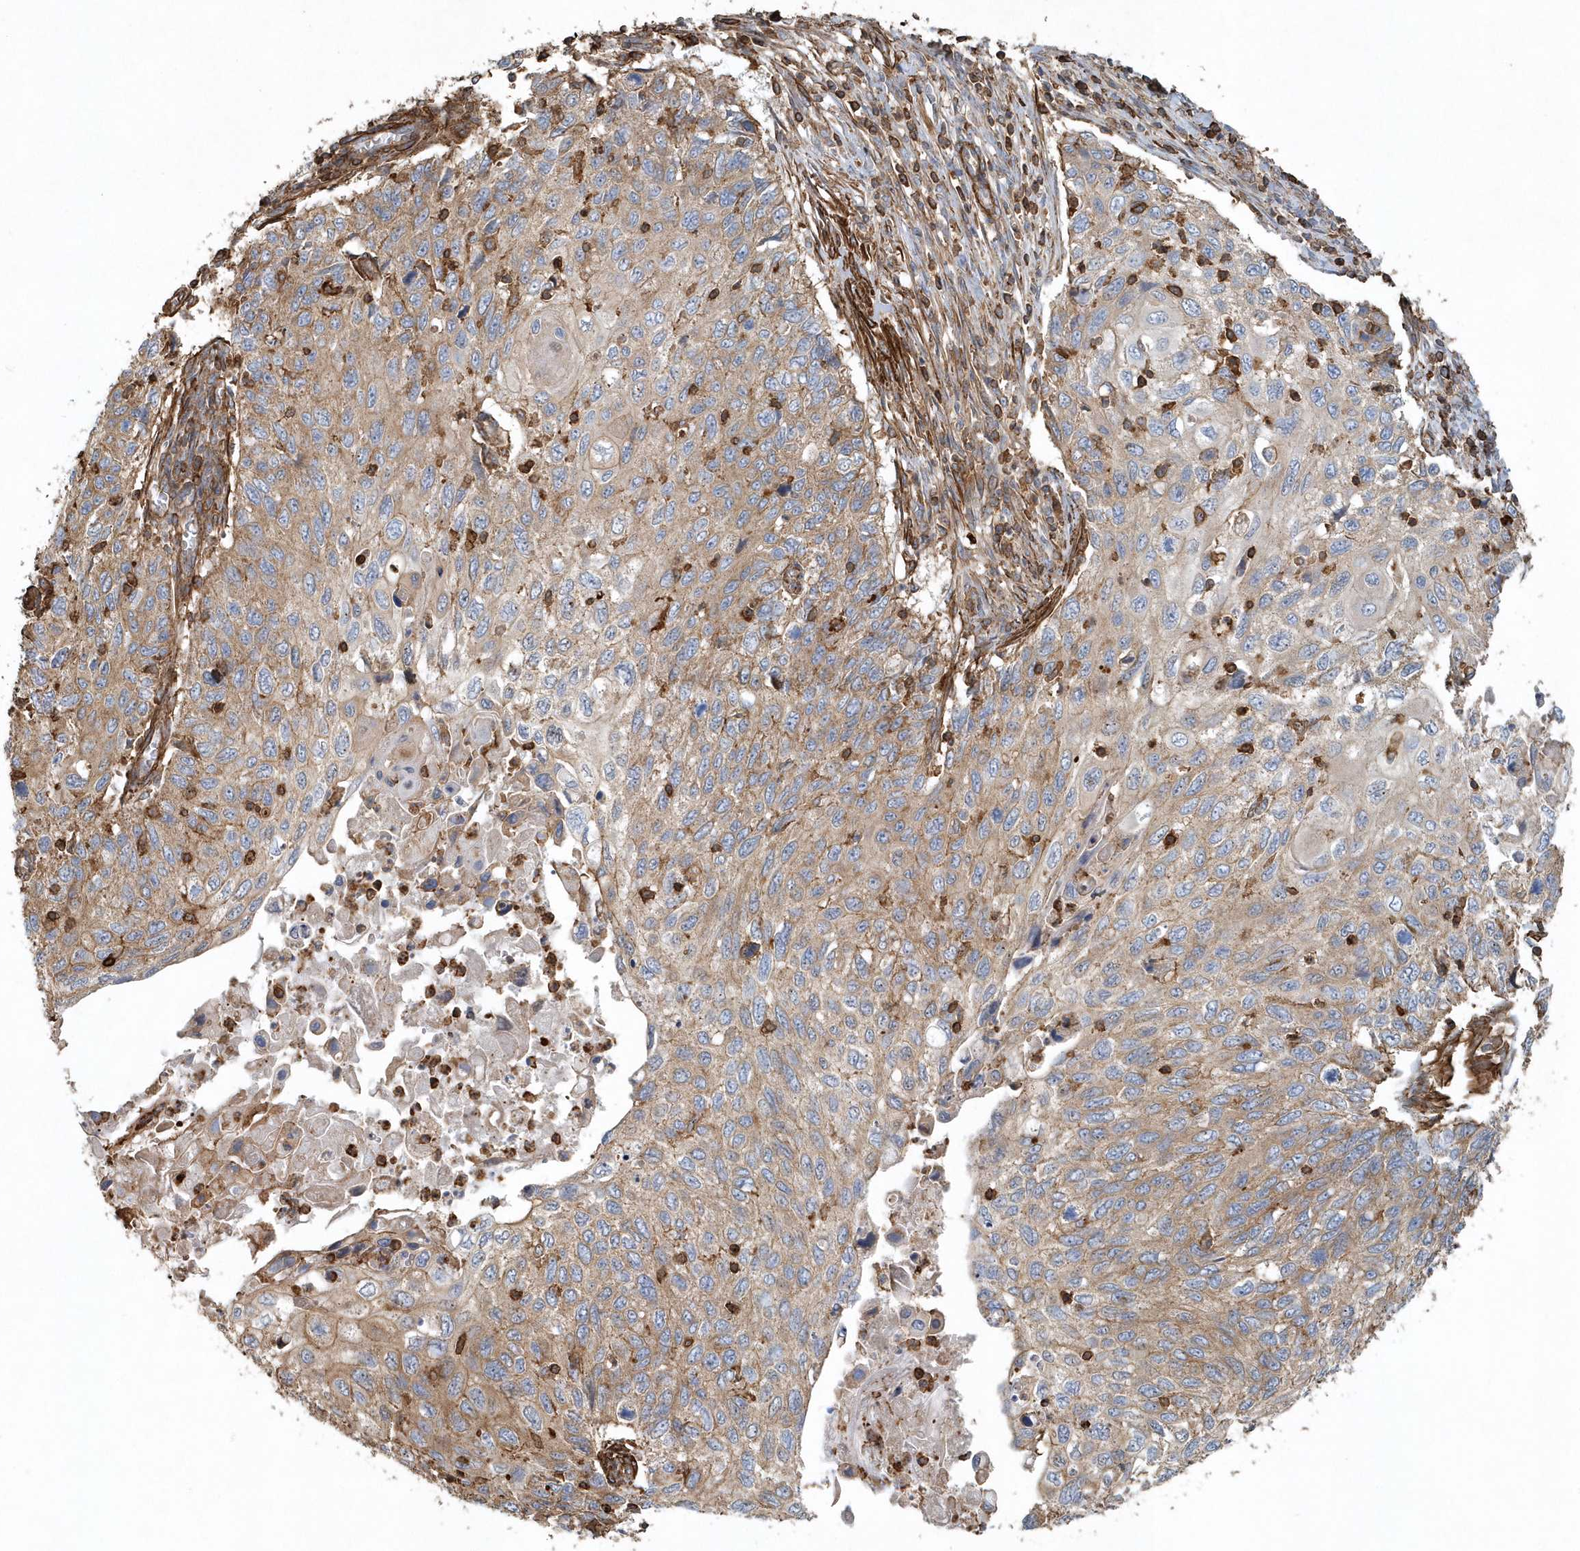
{"staining": {"intensity": "weak", "quantity": ">75%", "location": "cytoplasmic/membranous"}, "tissue": "cervical cancer", "cell_type": "Tumor cells", "image_type": "cancer", "snomed": [{"axis": "morphology", "description": "Squamous cell carcinoma, NOS"}, {"axis": "topography", "description": "Cervix"}], "caption": "Immunohistochemical staining of human cervical cancer (squamous cell carcinoma) demonstrates low levels of weak cytoplasmic/membranous expression in approximately >75% of tumor cells. (DAB IHC with brightfield microscopy, high magnification).", "gene": "MMUT", "patient": {"sex": "female", "age": 70}}